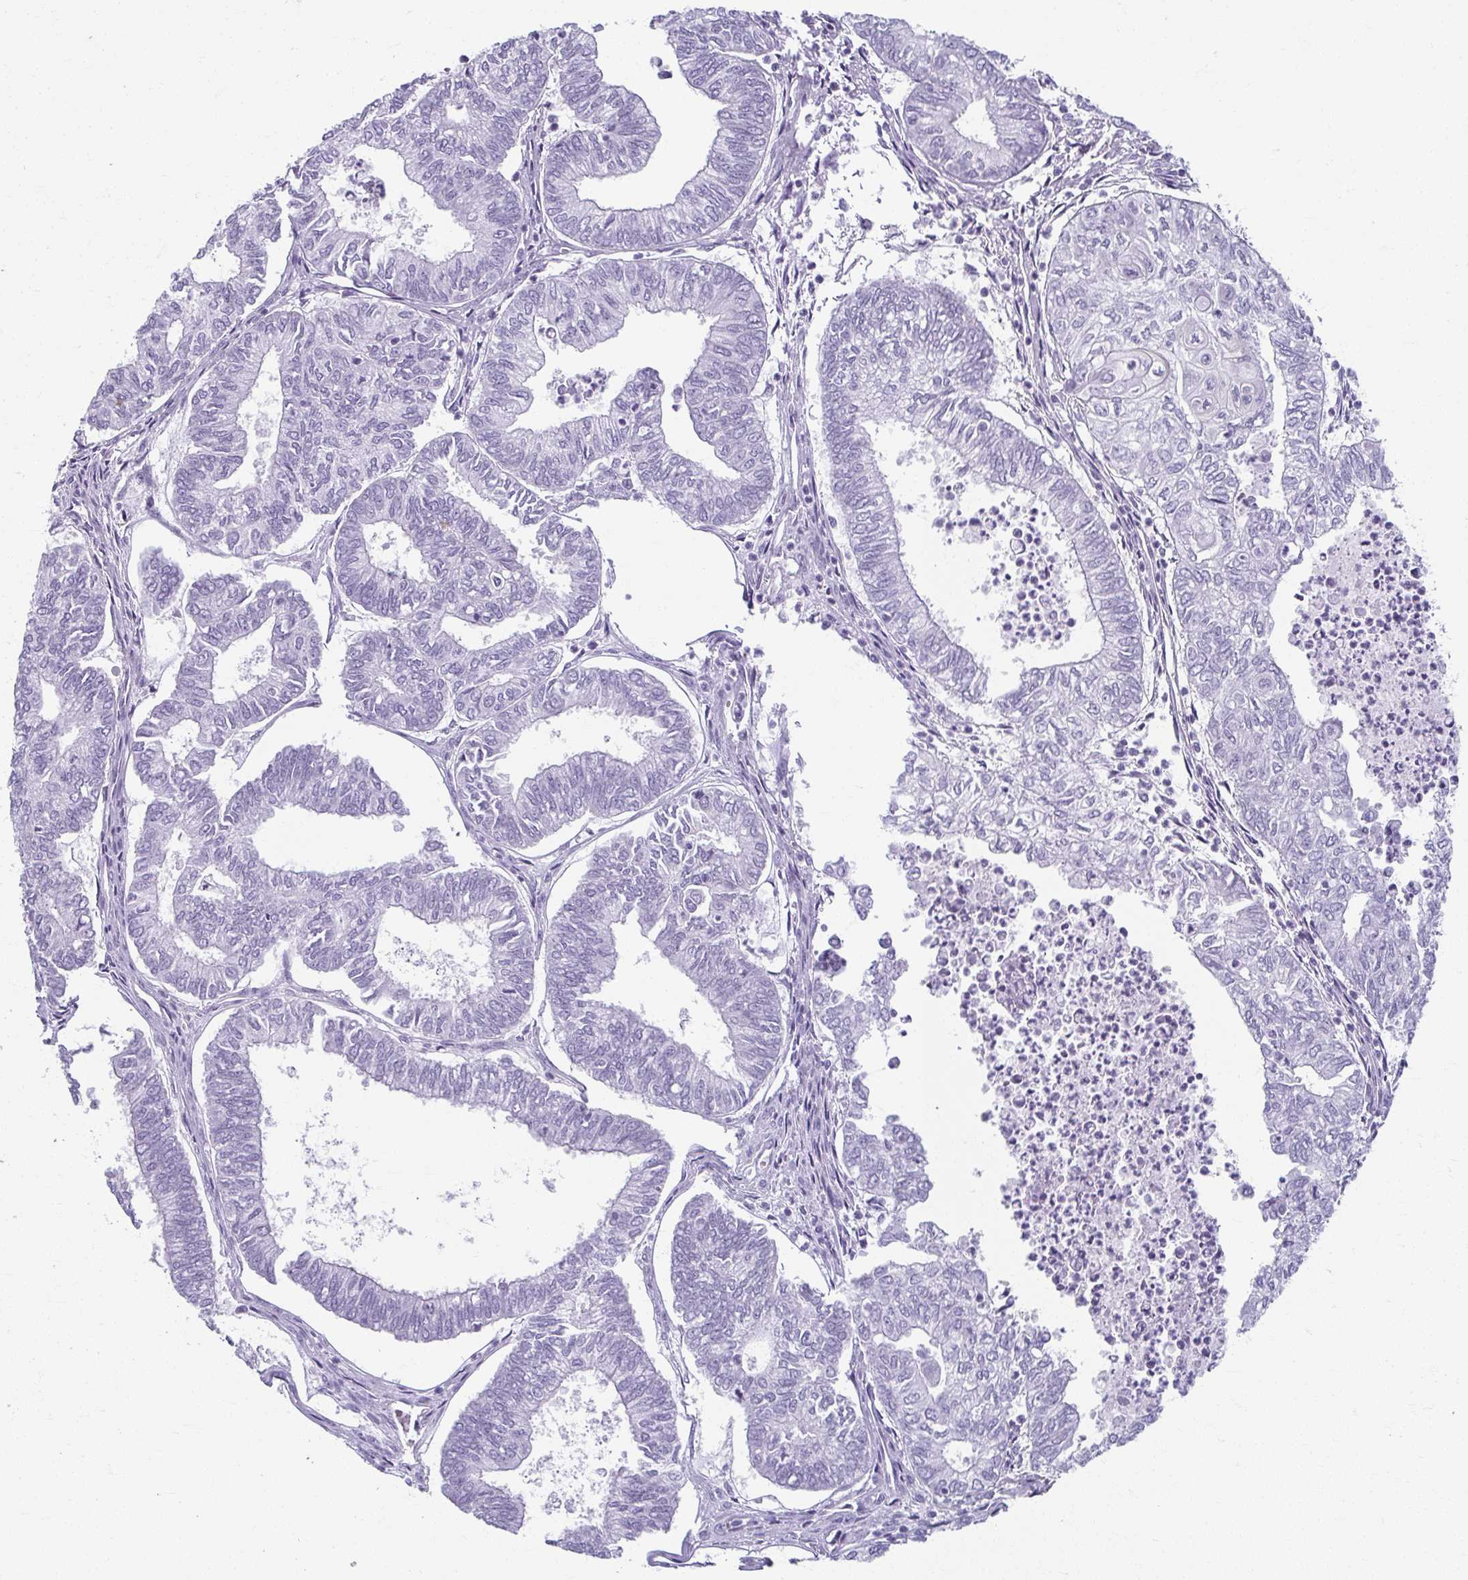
{"staining": {"intensity": "negative", "quantity": "none", "location": "none"}, "tissue": "ovarian cancer", "cell_type": "Tumor cells", "image_type": "cancer", "snomed": [{"axis": "morphology", "description": "Carcinoma, endometroid"}, {"axis": "topography", "description": "Ovary"}], "caption": "This is an IHC histopathology image of human endometroid carcinoma (ovarian). There is no expression in tumor cells.", "gene": "MOBP", "patient": {"sex": "female", "age": 64}}